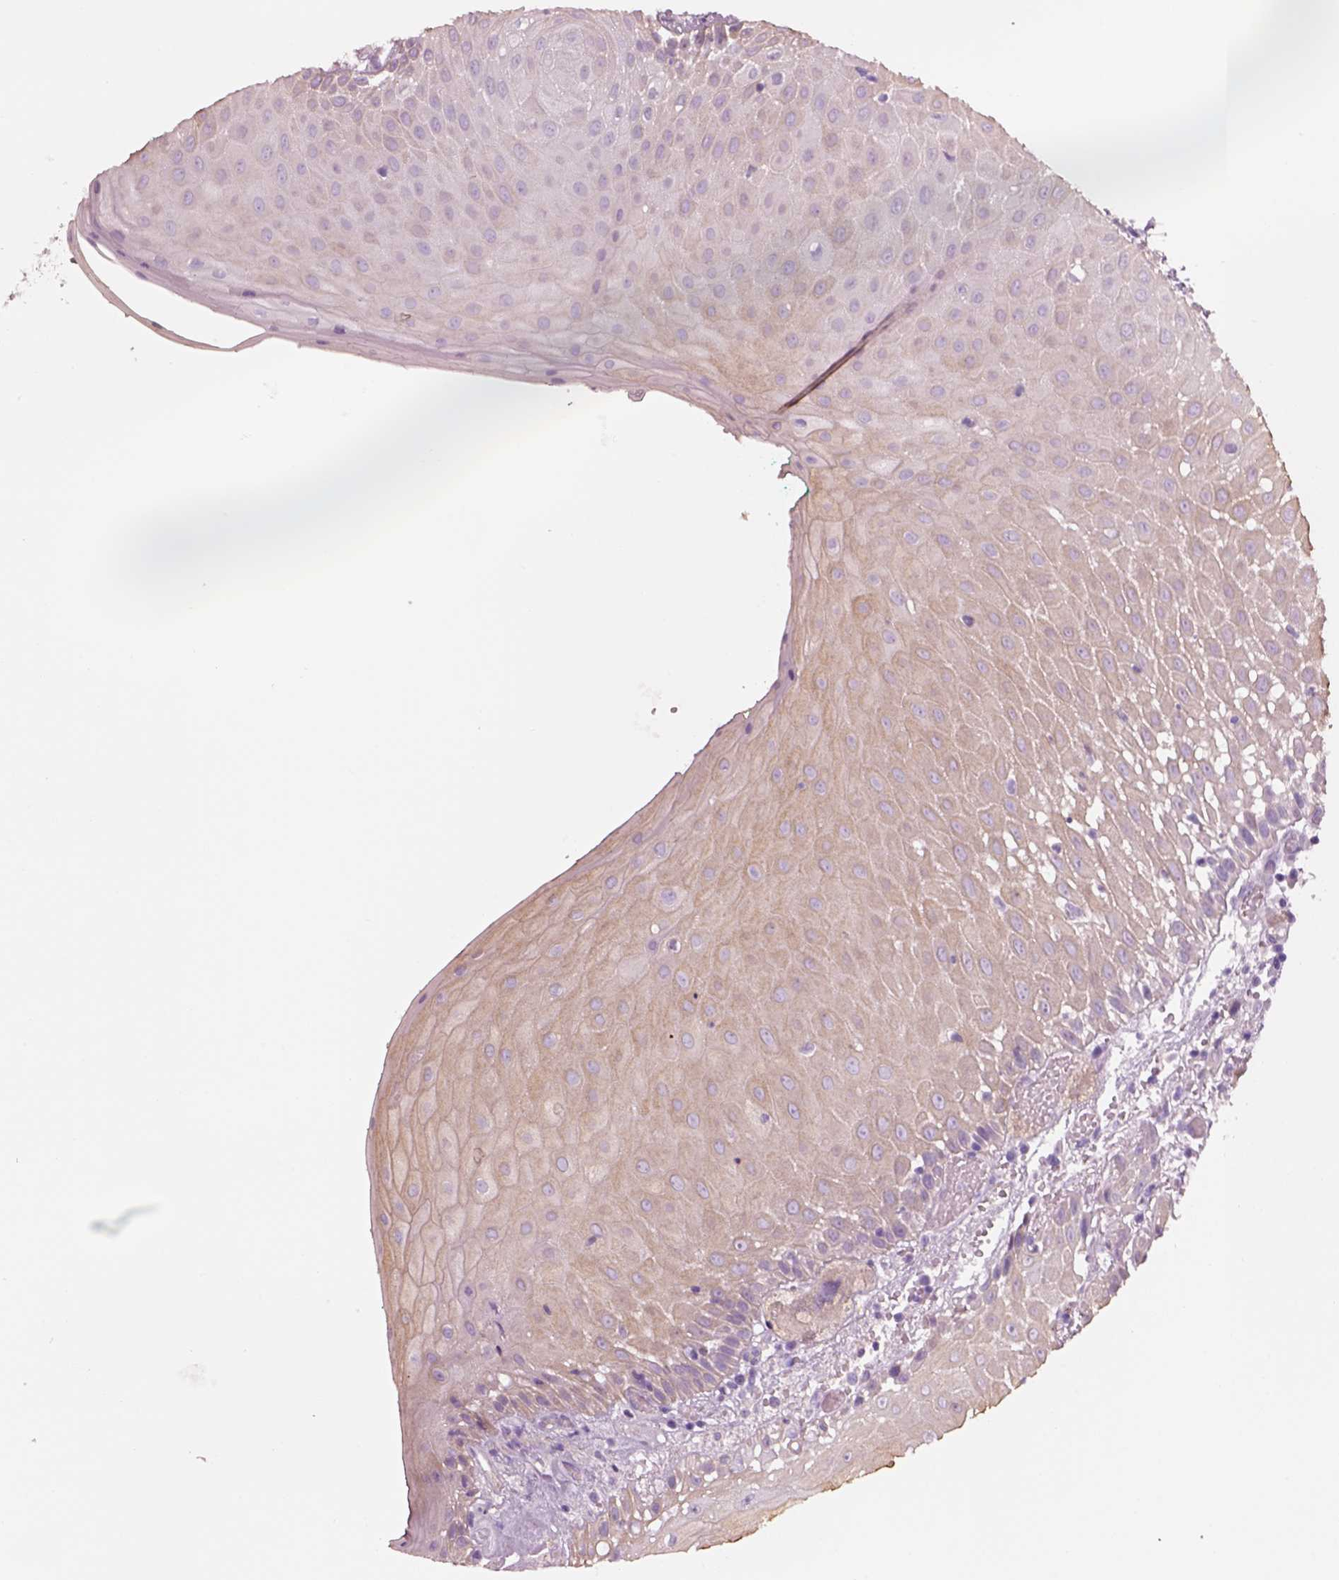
{"staining": {"intensity": "weak", "quantity": "<25%", "location": "cytoplasmic/membranous"}, "tissue": "head and neck cancer", "cell_type": "Tumor cells", "image_type": "cancer", "snomed": [{"axis": "morphology", "description": "Normal tissue, NOS"}, {"axis": "morphology", "description": "Squamous cell carcinoma, NOS"}, {"axis": "topography", "description": "Oral tissue"}, {"axis": "topography", "description": "Salivary gland"}, {"axis": "topography", "description": "Head-Neck"}], "caption": "High magnification brightfield microscopy of head and neck cancer stained with DAB (3,3'-diaminobenzidine) (brown) and counterstained with hematoxylin (blue): tumor cells show no significant staining. The staining was performed using DAB to visualize the protein expression in brown, while the nuclei were stained in blue with hematoxylin (Magnification: 20x).", "gene": "PNOC", "patient": {"sex": "female", "age": 62}}